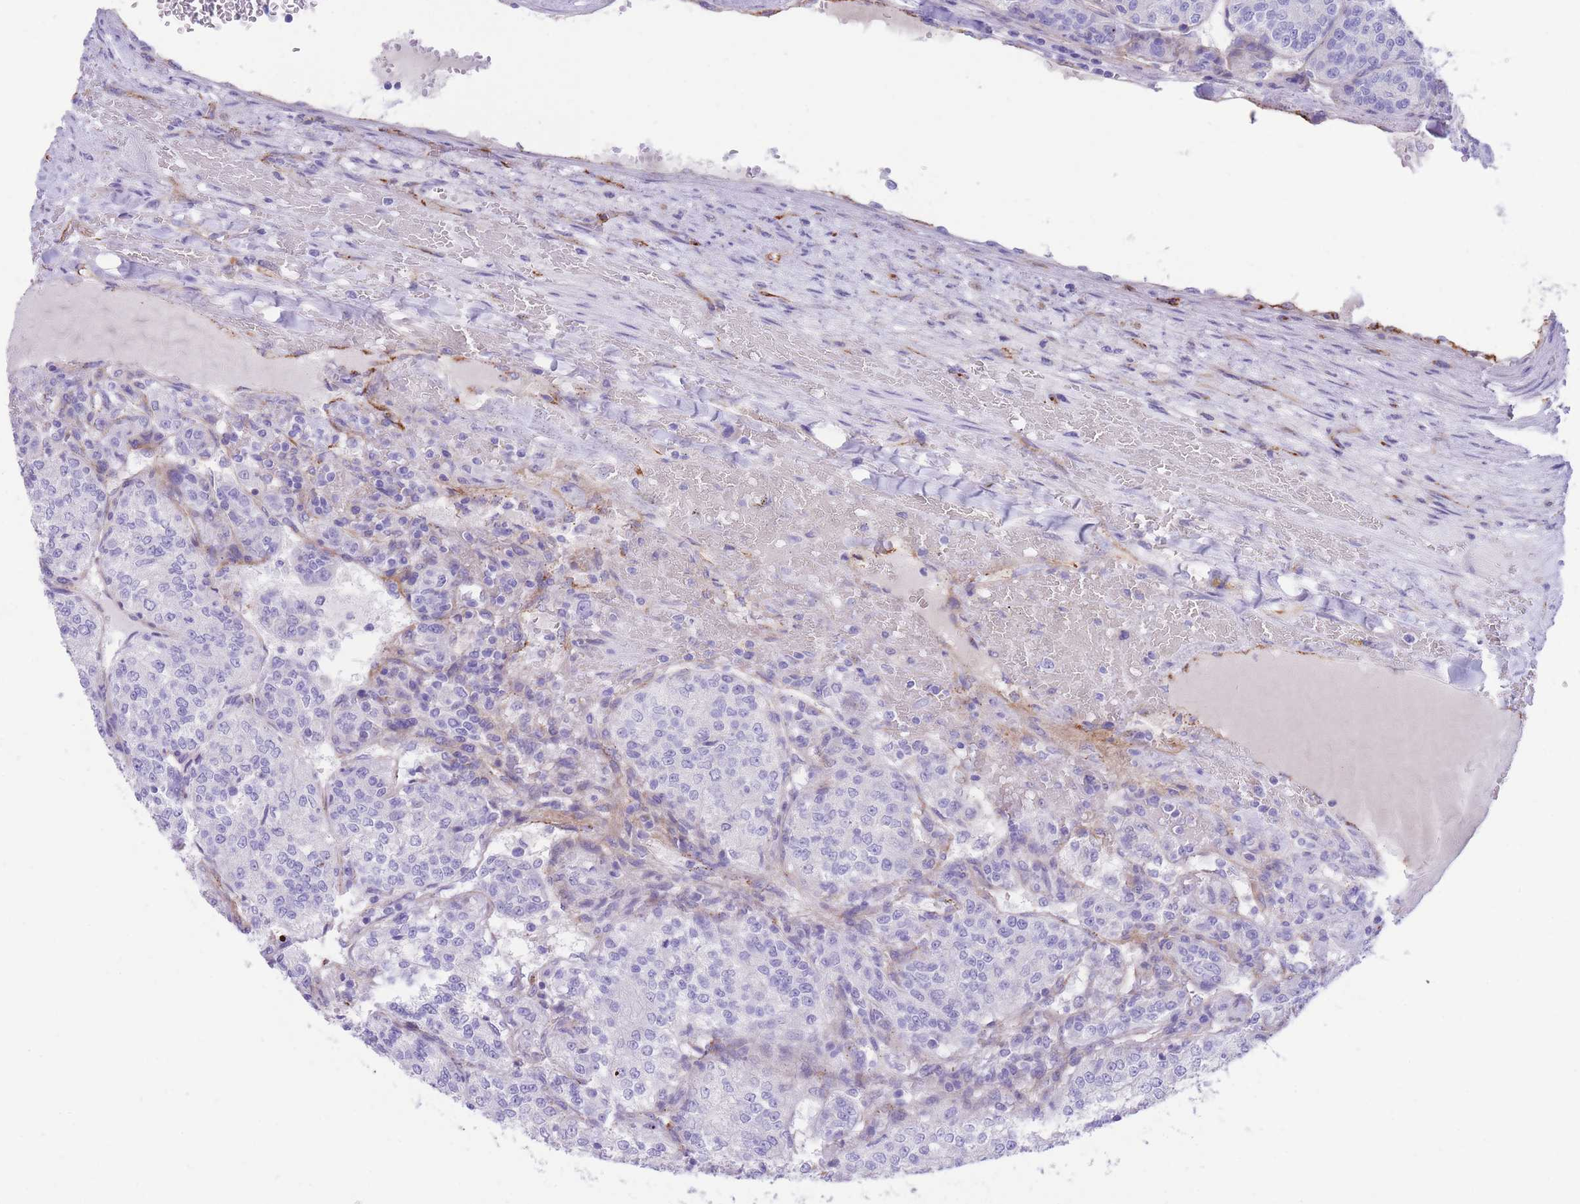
{"staining": {"intensity": "negative", "quantity": "none", "location": "none"}, "tissue": "renal cancer", "cell_type": "Tumor cells", "image_type": "cancer", "snomed": [{"axis": "morphology", "description": "Adenocarcinoma, NOS"}, {"axis": "topography", "description": "Kidney"}], "caption": "Renal adenocarcinoma stained for a protein using IHC exhibits no staining tumor cells.", "gene": "DET1", "patient": {"sex": "female", "age": 63}}